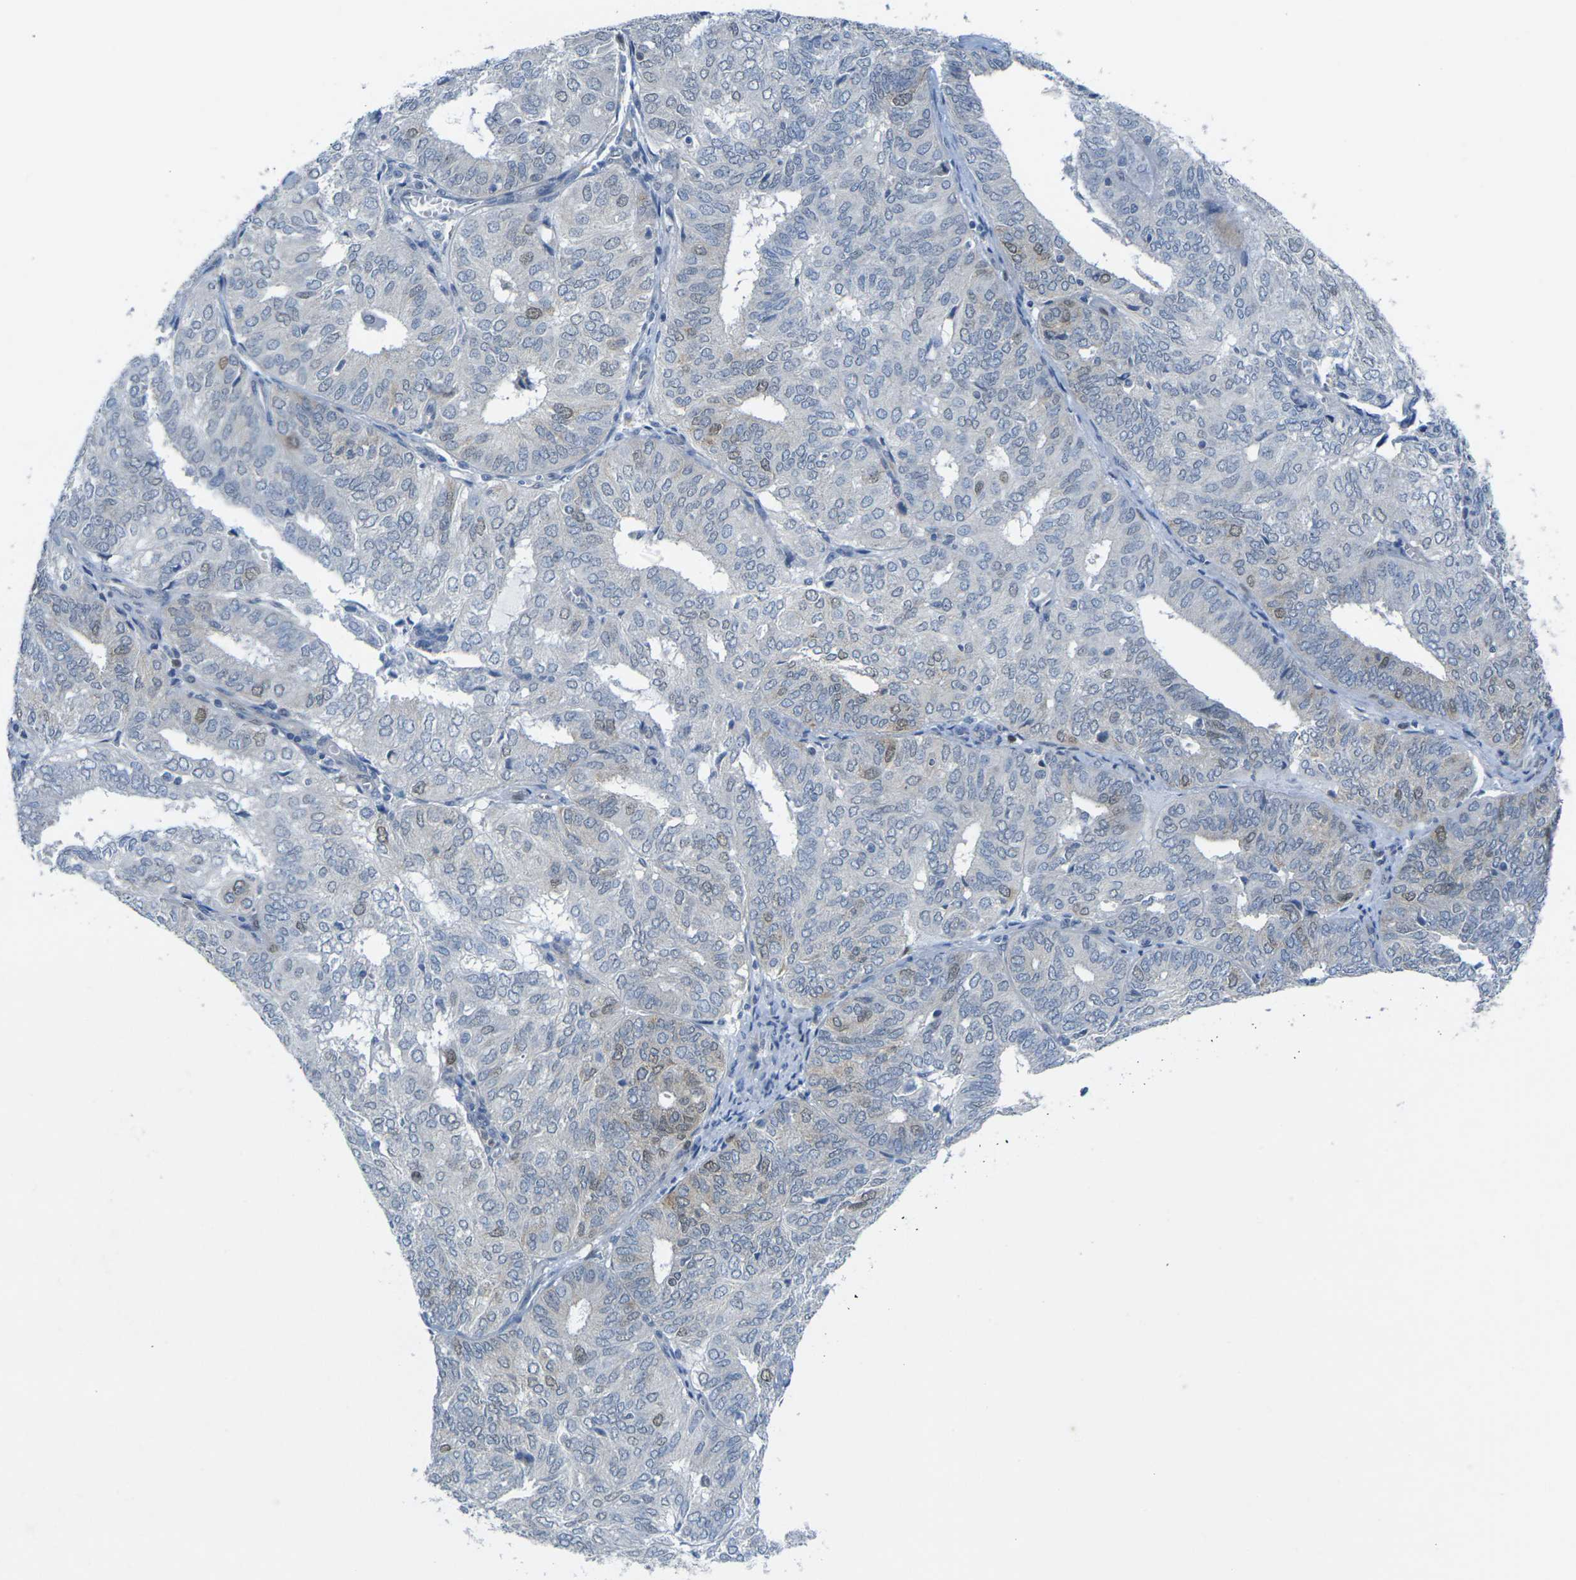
{"staining": {"intensity": "moderate", "quantity": "<25%", "location": "nuclear"}, "tissue": "endometrial cancer", "cell_type": "Tumor cells", "image_type": "cancer", "snomed": [{"axis": "morphology", "description": "Adenocarcinoma, NOS"}, {"axis": "topography", "description": "Uterus"}], "caption": "Immunohistochemical staining of endometrial cancer exhibits low levels of moderate nuclear protein expression in about <25% of tumor cells.", "gene": "CDK2", "patient": {"sex": "female", "age": 60}}